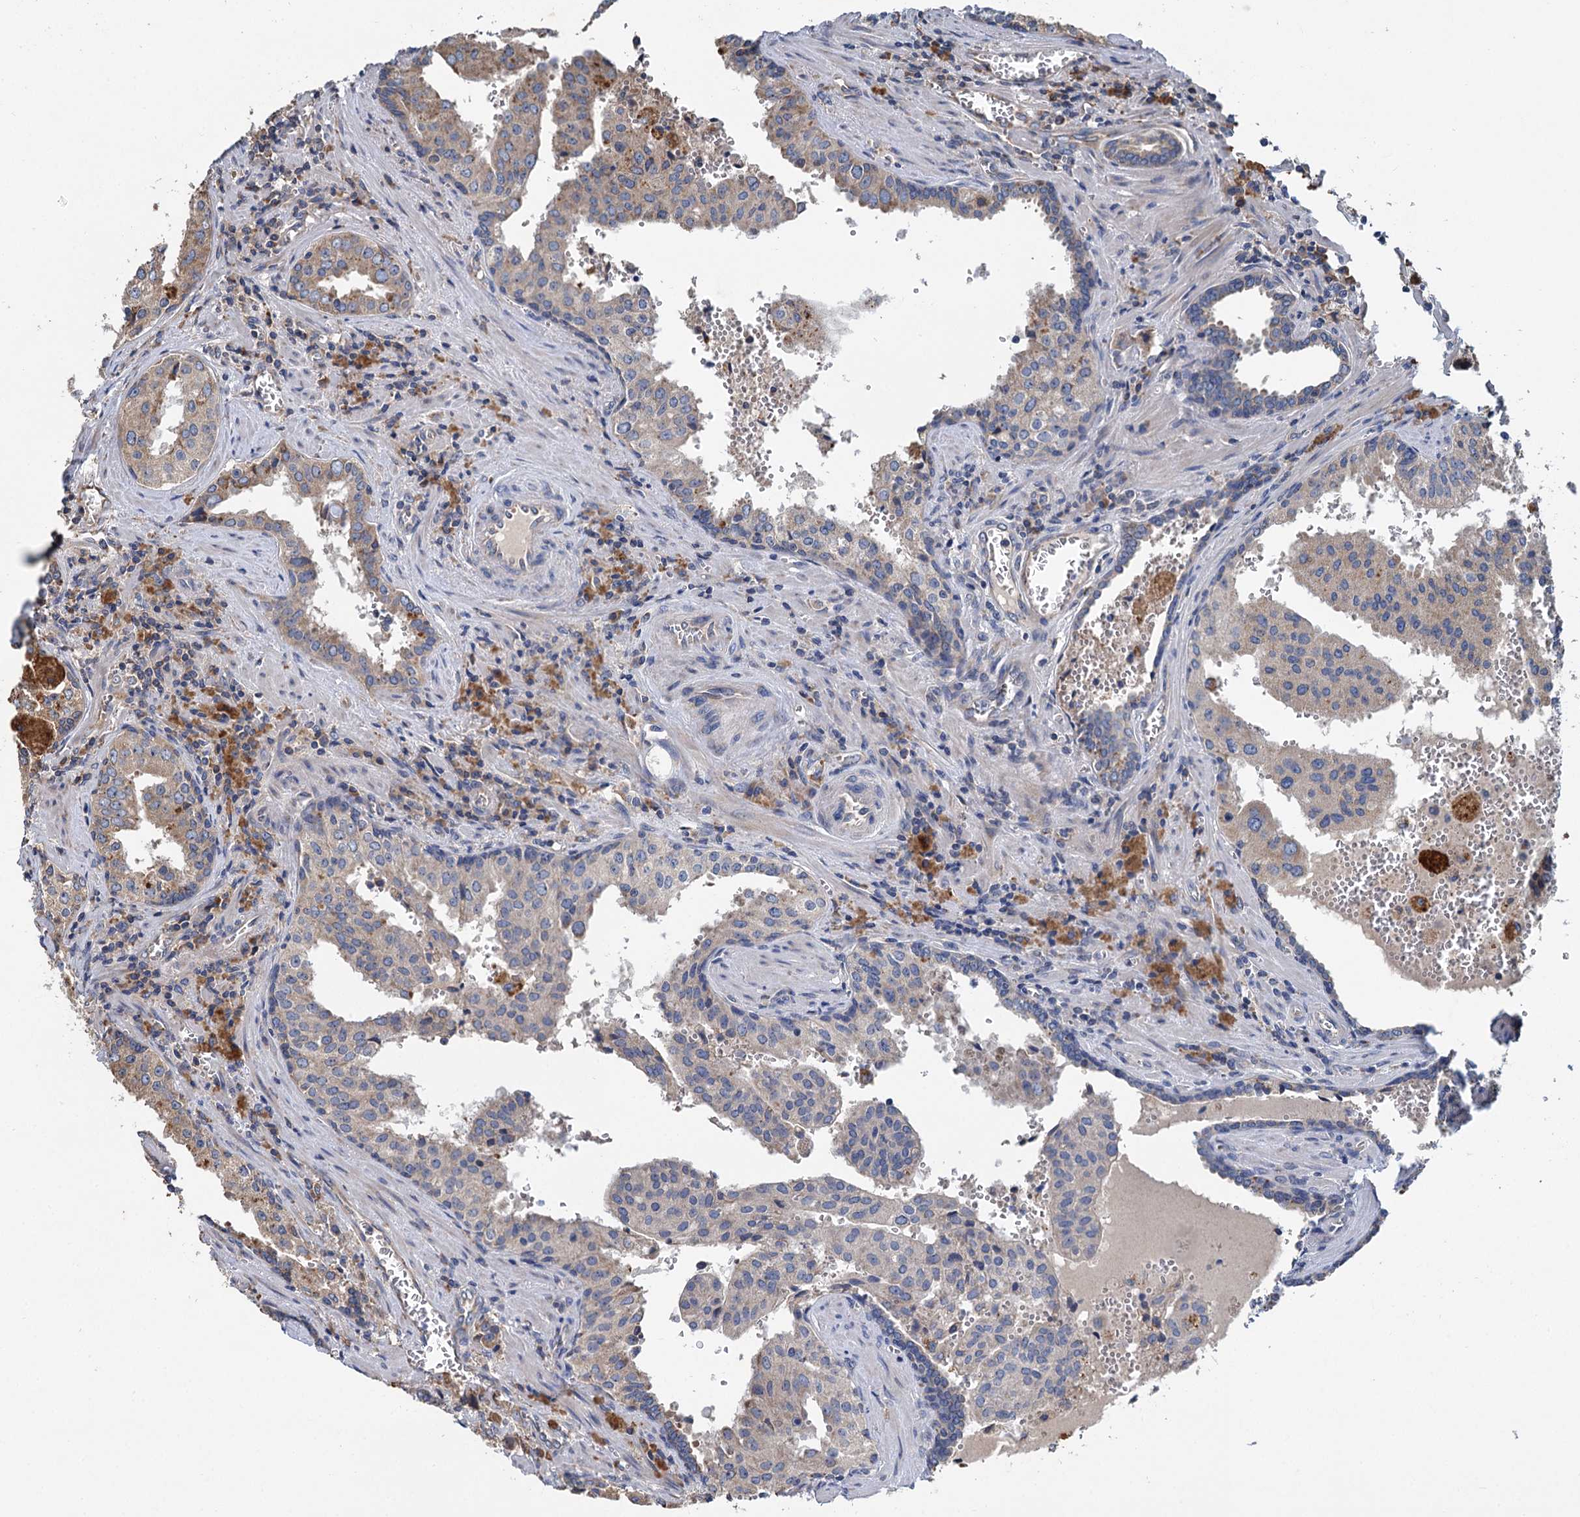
{"staining": {"intensity": "weak", "quantity": "<25%", "location": "cytoplasmic/membranous"}, "tissue": "prostate cancer", "cell_type": "Tumor cells", "image_type": "cancer", "snomed": [{"axis": "morphology", "description": "Adenocarcinoma, High grade"}, {"axis": "topography", "description": "Prostate"}], "caption": "The micrograph reveals no staining of tumor cells in prostate cancer.", "gene": "LINS1", "patient": {"sex": "male", "age": 68}}